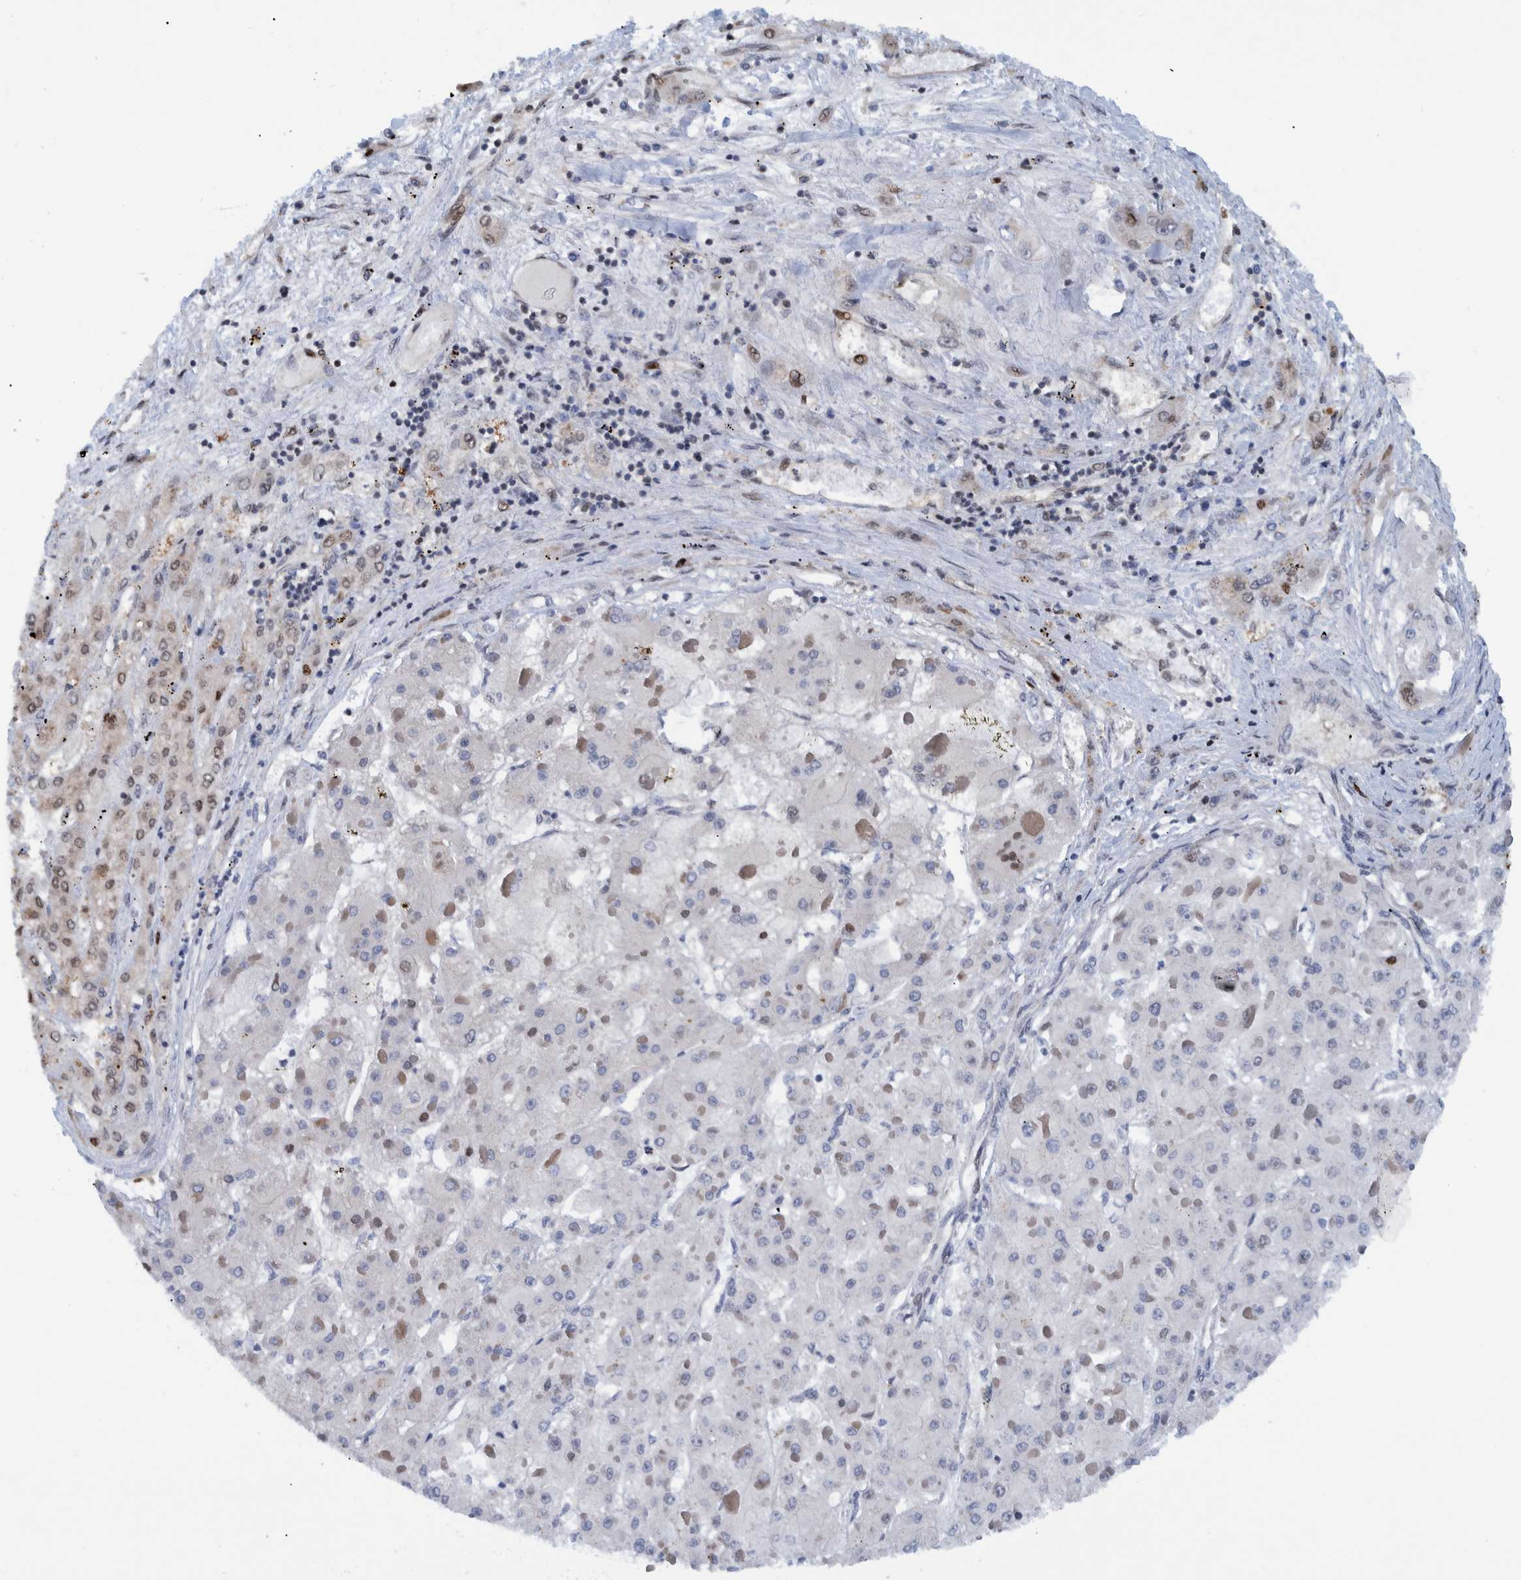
{"staining": {"intensity": "moderate", "quantity": "<25%", "location": "nuclear"}, "tissue": "liver cancer", "cell_type": "Tumor cells", "image_type": "cancer", "snomed": [{"axis": "morphology", "description": "Carcinoma, Hepatocellular, NOS"}, {"axis": "topography", "description": "Liver"}], "caption": "A low amount of moderate nuclear expression is identified in about <25% of tumor cells in hepatocellular carcinoma (liver) tissue. Nuclei are stained in blue.", "gene": "HEATR9", "patient": {"sex": "female", "age": 73}}